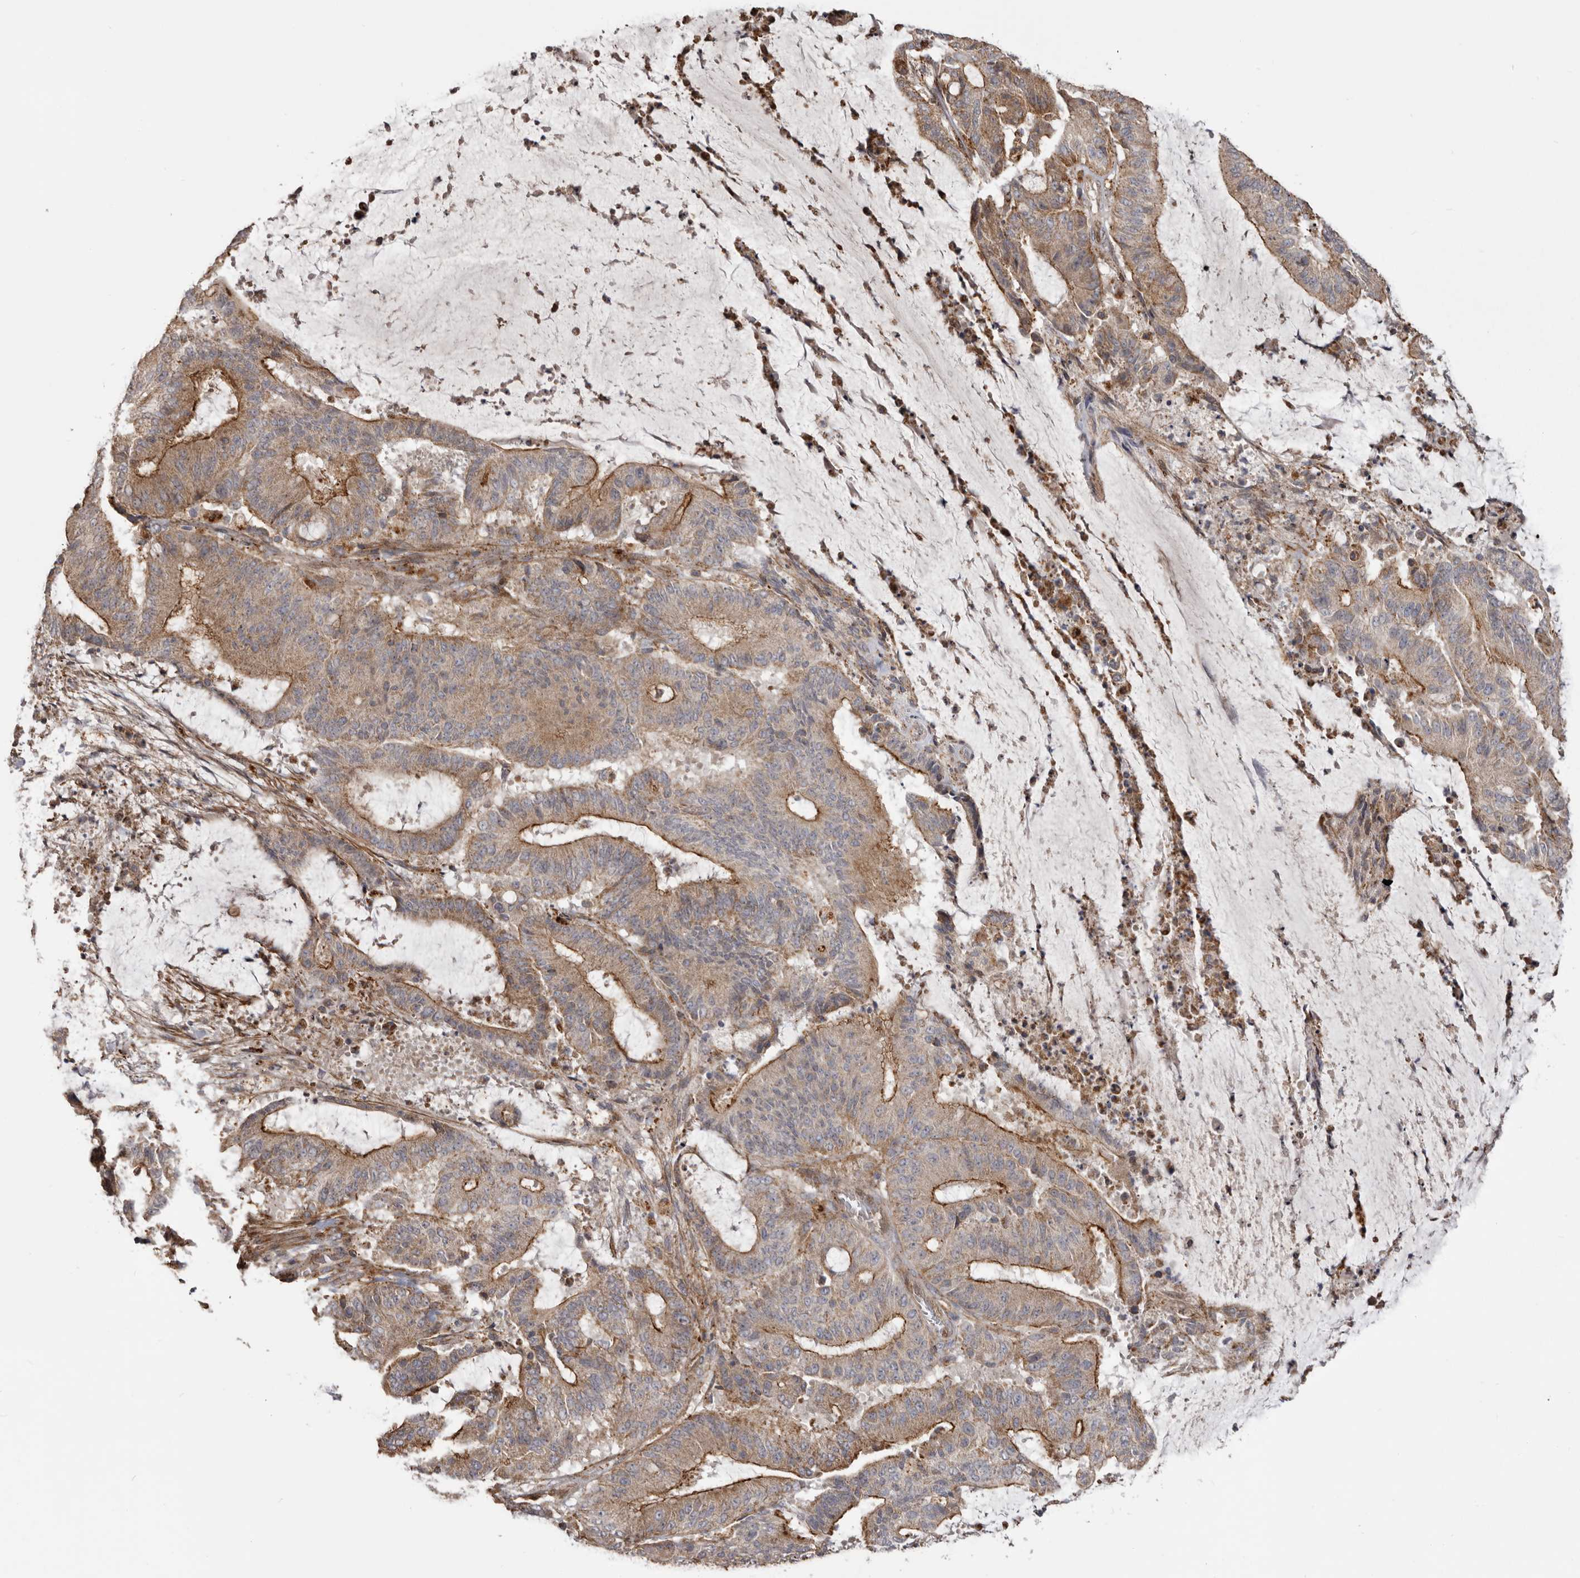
{"staining": {"intensity": "moderate", "quantity": ">75%", "location": "cytoplasmic/membranous"}, "tissue": "liver cancer", "cell_type": "Tumor cells", "image_type": "cancer", "snomed": [{"axis": "morphology", "description": "Normal tissue, NOS"}, {"axis": "morphology", "description": "Cholangiocarcinoma"}, {"axis": "topography", "description": "Liver"}, {"axis": "topography", "description": "Peripheral nerve tissue"}], "caption": "About >75% of tumor cells in human liver cancer (cholangiocarcinoma) display moderate cytoplasmic/membranous protein expression as visualized by brown immunohistochemical staining.", "gene": "NUP43", "patient": {"sex": "female", "age": 73}}